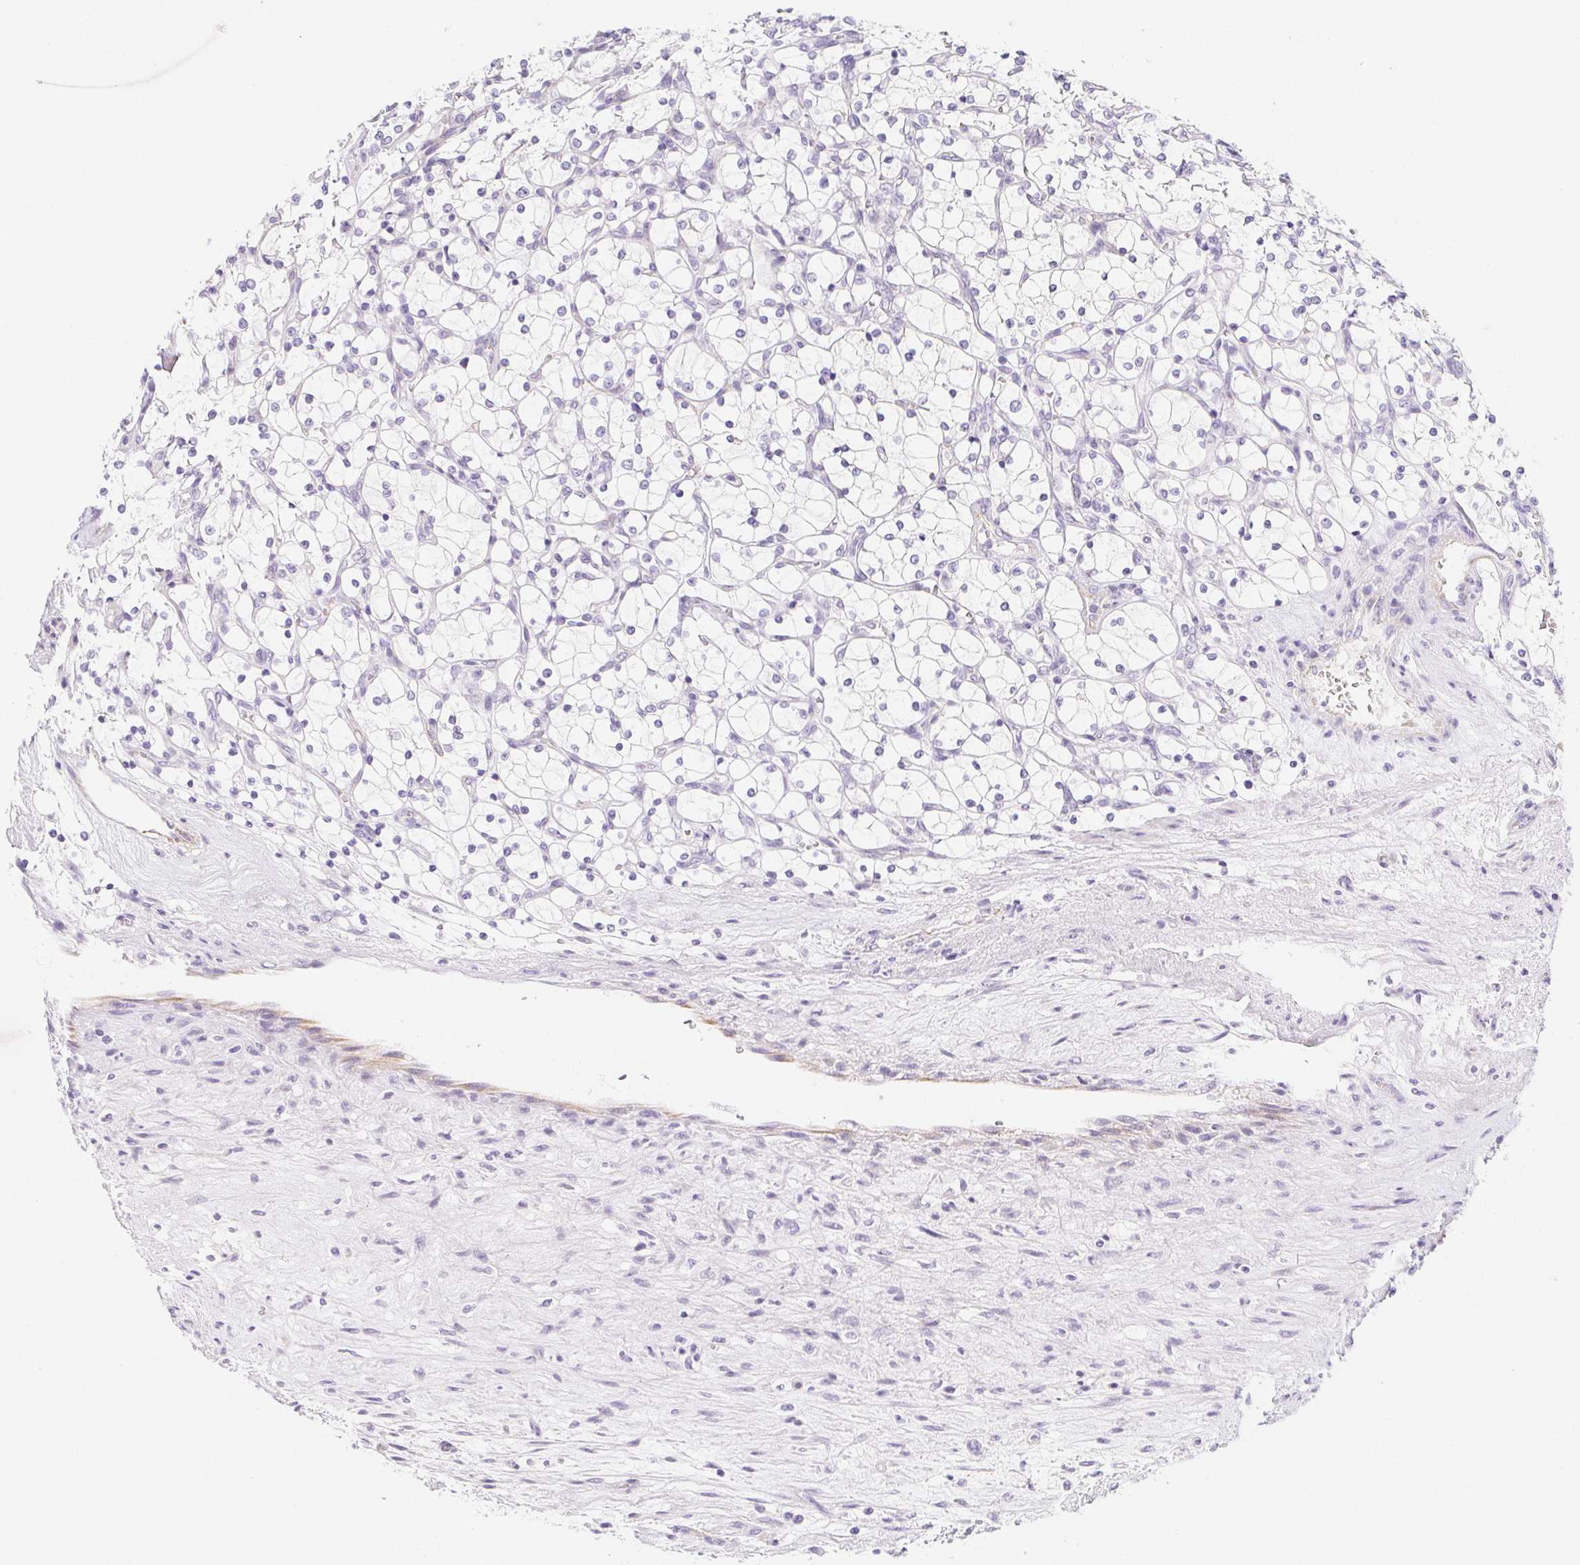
{"staining": {"intensity": "negative", "quantity": "none", "location": "none"}, "tissue": "renal cancer", "cell_type": "Tumor cells", "image_type": "cancer", "snomed": [{"axis": "morphology", "description": "Adenocarcinoma, NOS"}, {"axis": "topography", "description": "Kidney"}], "caption": "DAB immunohistochemical staining of human adenocarcinoma (renal) displays no significant positivity in tumor cells. The staining is performed using DAB (3,3'-diaminobenzidine) brown chromogen with nuclei counter-stained in using hematoxylin.", "gene": "CYP21A2", "patient": {"sex": "female", "age": 69}}